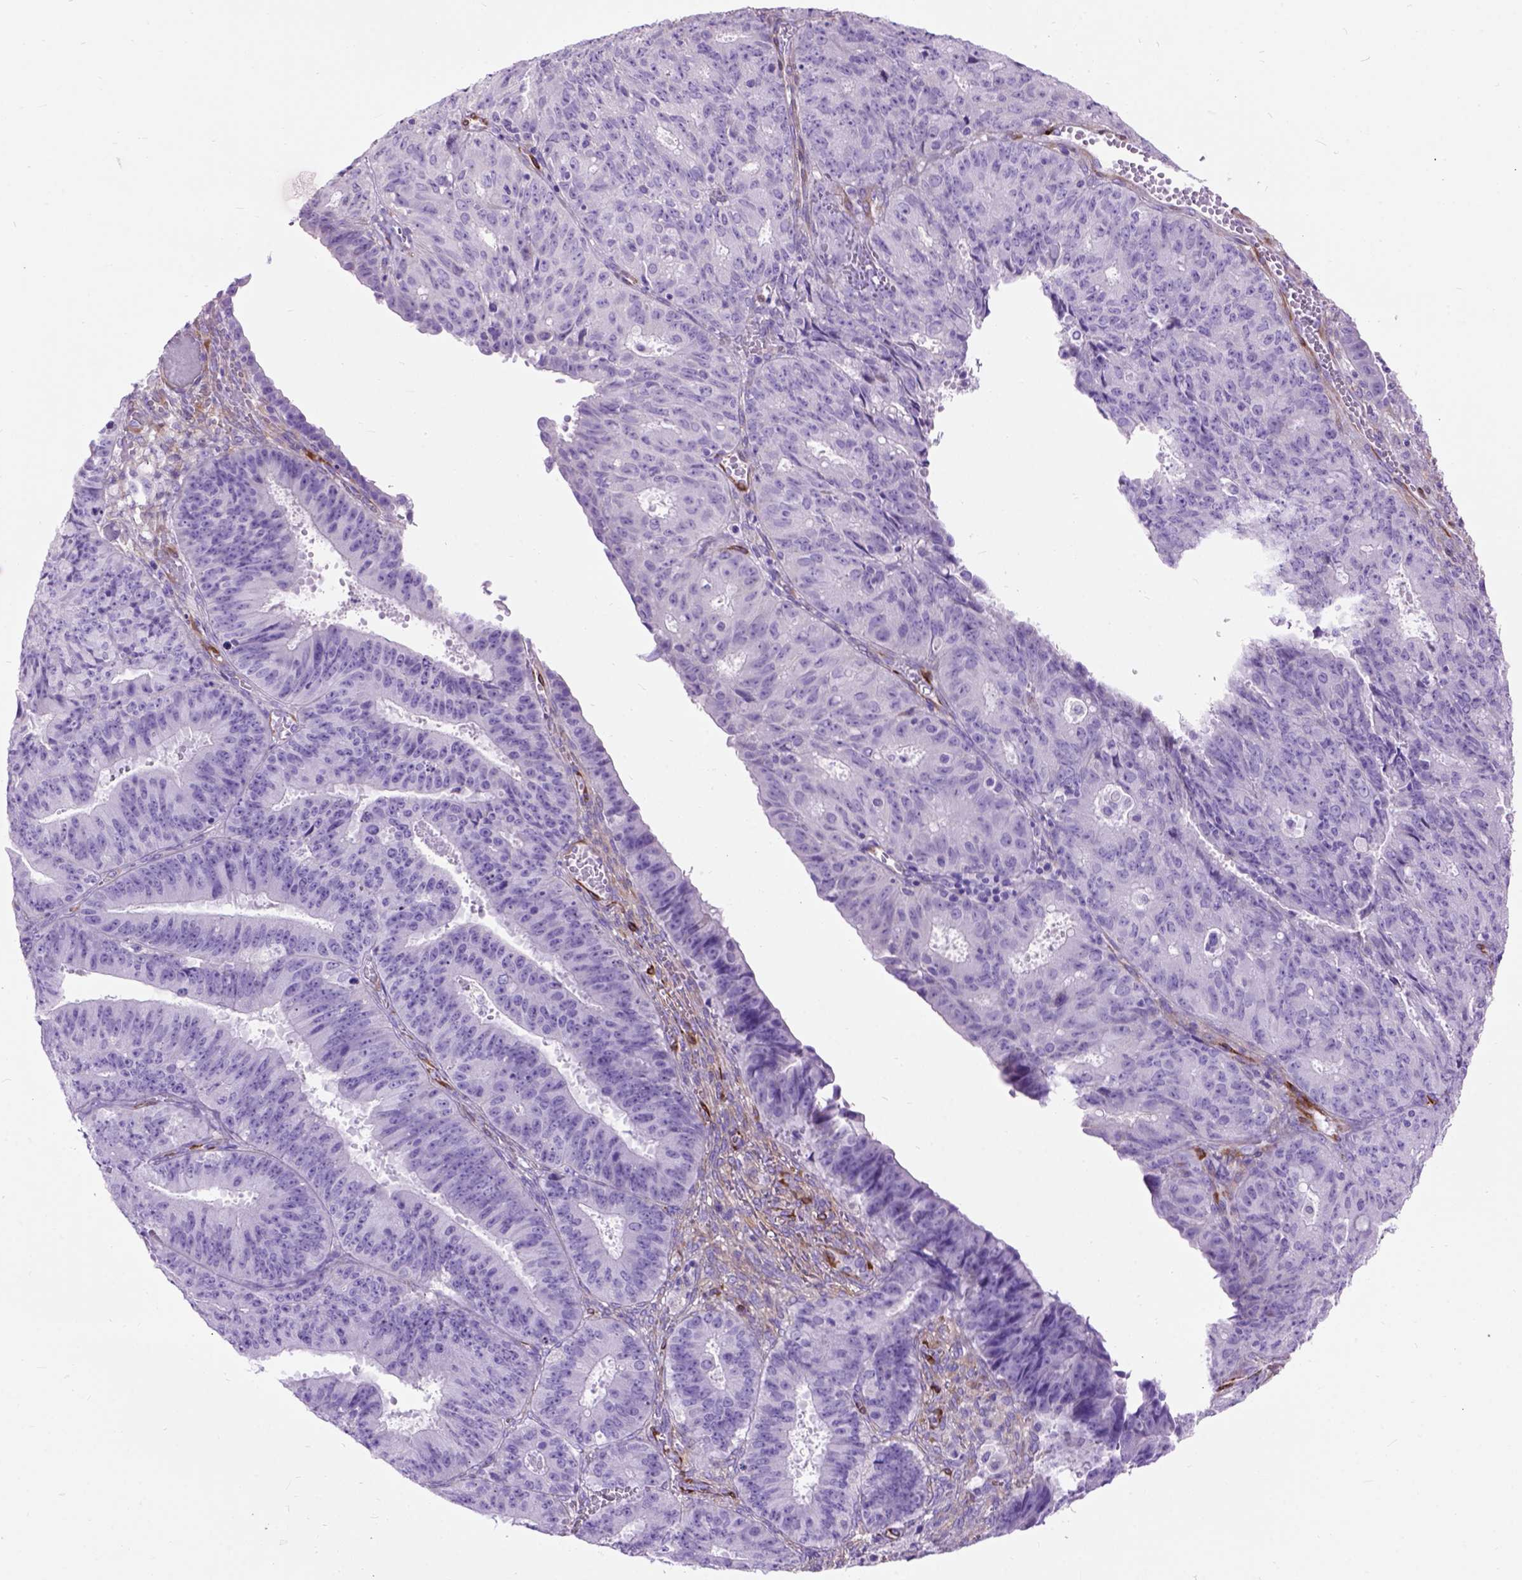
{"staining": {"intensity": "negative", "quantity": "none", "location": "none"}, "tissue": "ovarian cancer", "cell_type": "Tumor cells", "image_type": "cancer", "snomed": [{"axis": "morphology", "description": "Carcinoma, endometroid"}, {"axis": "topography", "description": "Ovary"}], "caption": "Immunohistochemistry (IHC) photomicrograph of human ovarian cancer (endometroid carcinoma) stained for a protein (brown), which displays no staining in tumor cells.", "gene": "MAPT", "patient": {"sex": "female", "age": 42}}